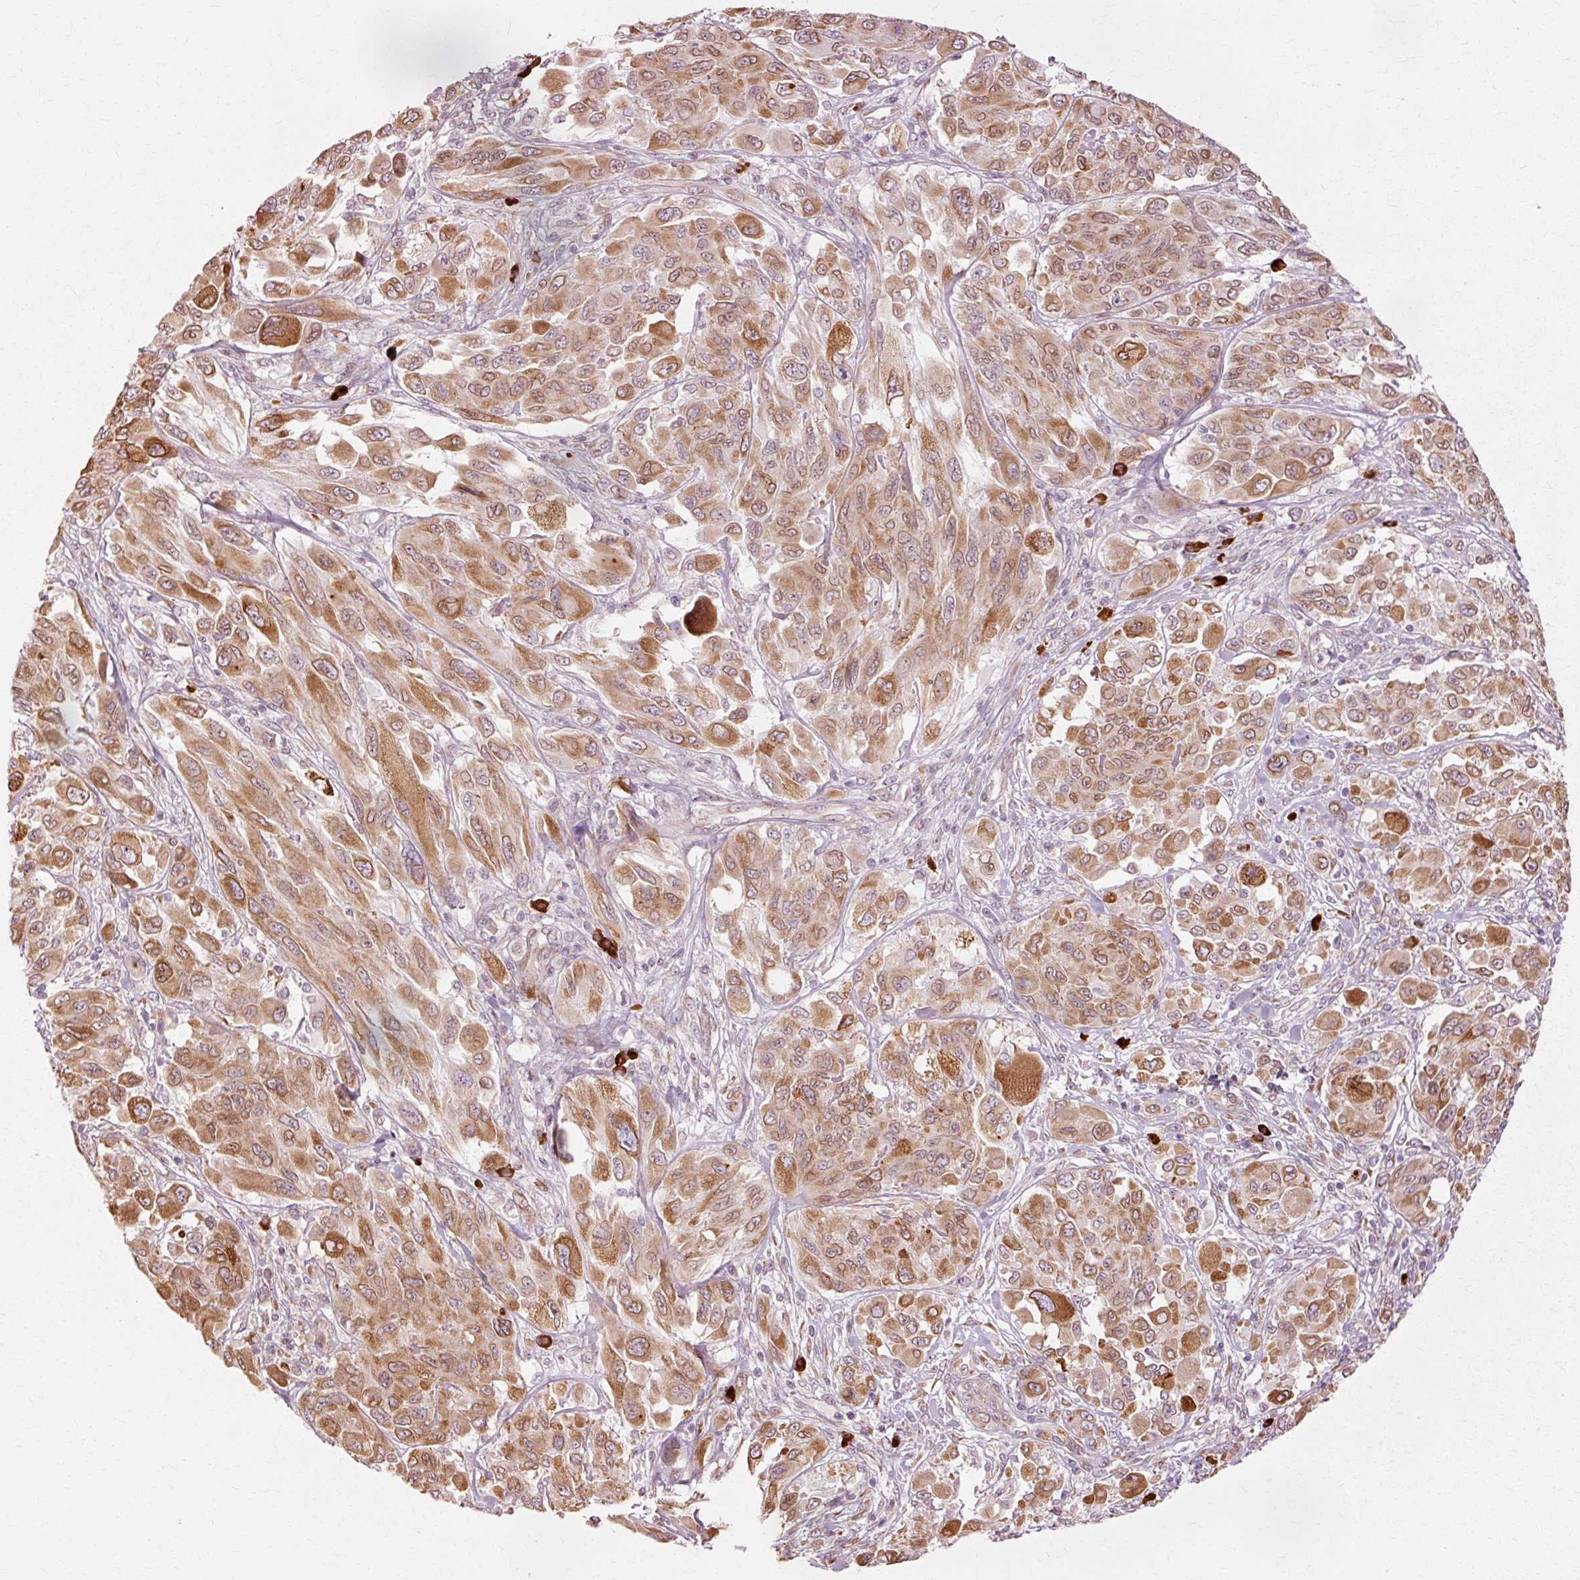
{"staining": {"intensity": "moderate", "quantity": ">75%", "location": "cytoplasmic/membranous"}, "tissue": "melanoma", "cell_type": "Tumor cells", "image_type": "cancer", "snomed": [{"axis": "morphology", "description": "Malignant melanoma, NOS"}, {"axis": "topography", "description": "Skin"}], "caption": "IHC histopathology image of melanoma stained for a protein (brown), which displays medium levels of moderate cytoplasmic/membranous positivity in approximately >75% of tumor cells.", "gene": "RGPD5", "patient": {"sex": "female", "age": 91}}